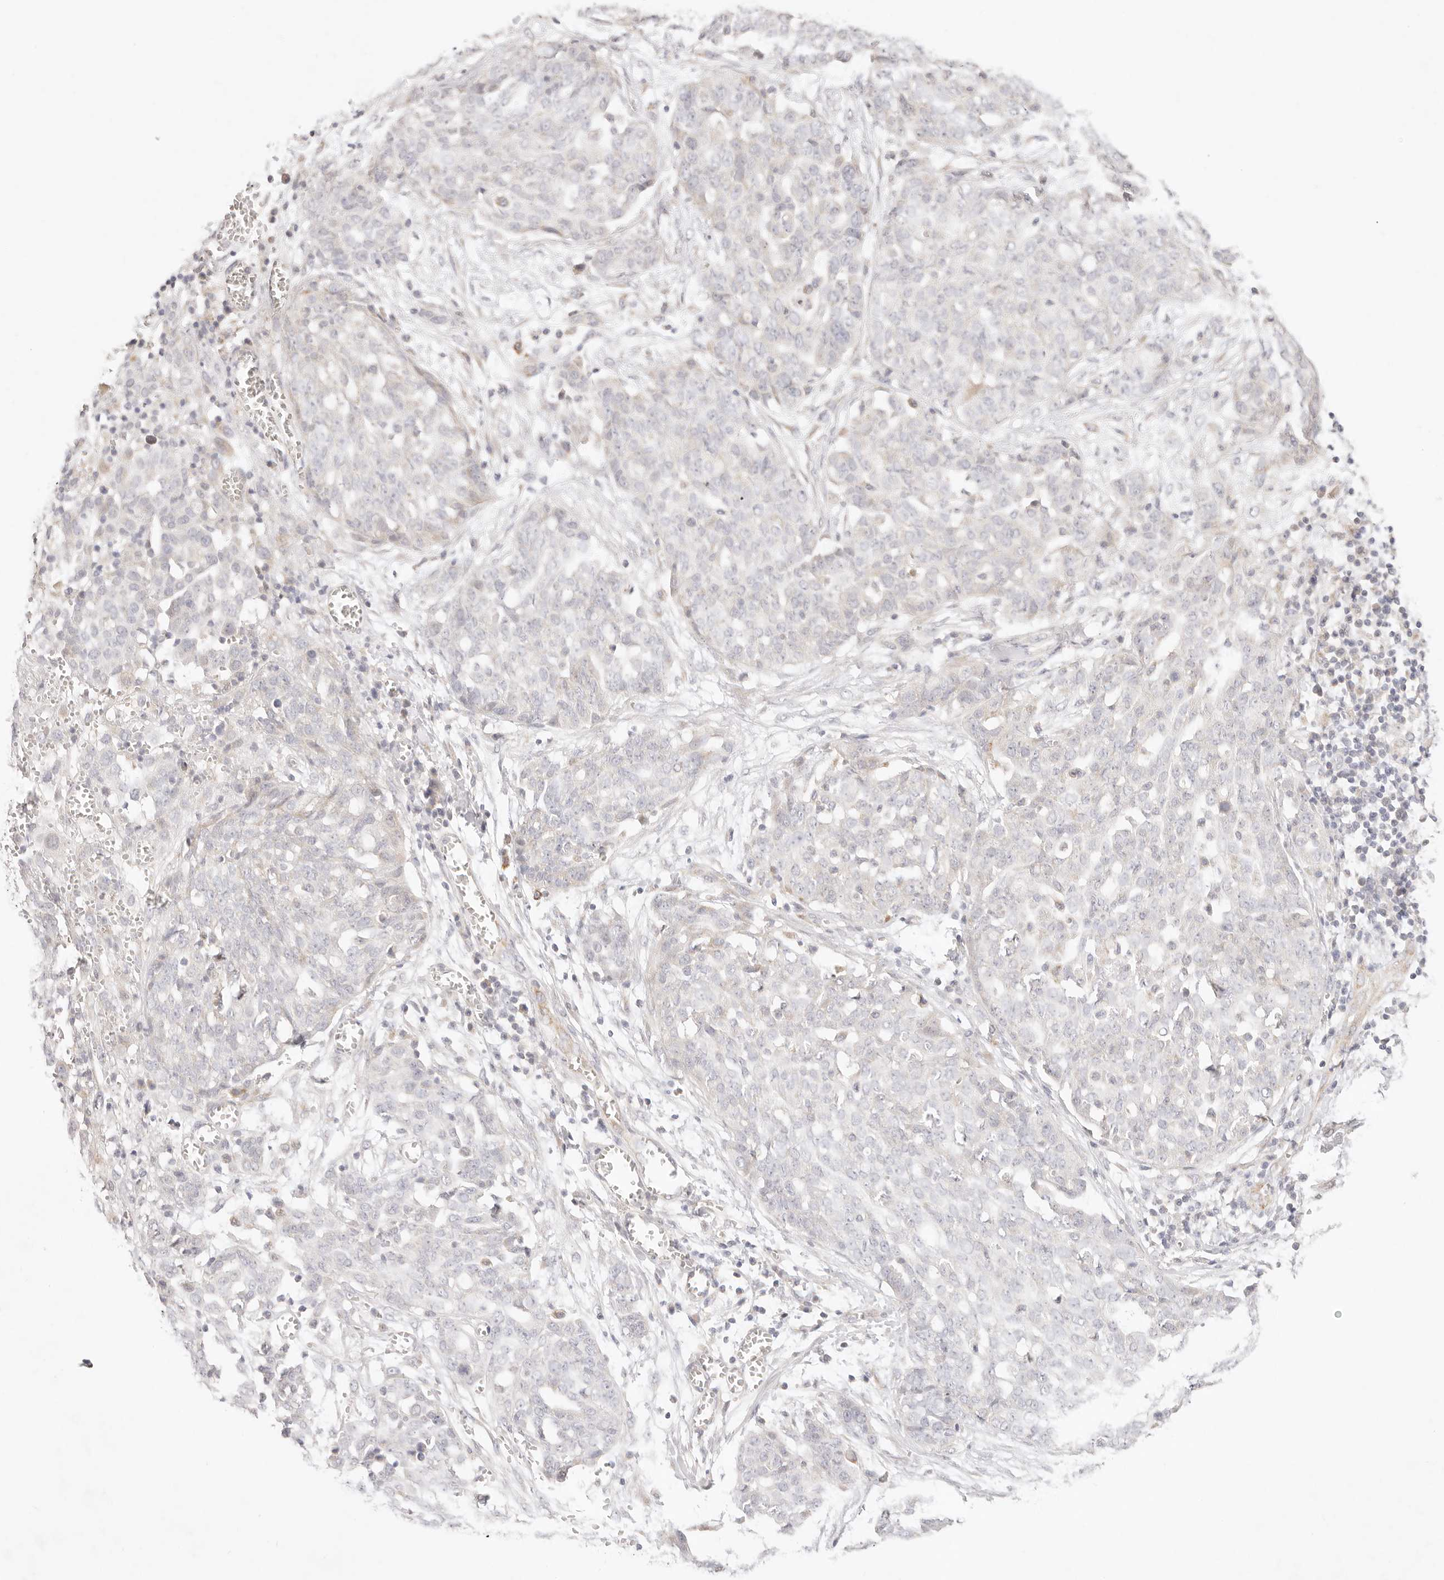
{"staining": {"intensity": "negative", "quantity": "none", "location": "none"}, "tissue": "ovarian cancer", "cell_type": "Tumor cells", "image_type": "cancer", "snomed": [{"axis": "morphology", "description": "Cystadenocarcinoma, serous, NOS"}, {"axis": "topography", "description": "Soft tissue"}, {"axis": "topography", "description": "Ovary"}], "caption": "Immunohistochemical staining of ovarian cancer (serous cystadenocarcinoma) shows no significant expression in tumor cells.", "gene": "GPR156", "patient": {"sex": "female", "age": 57}}